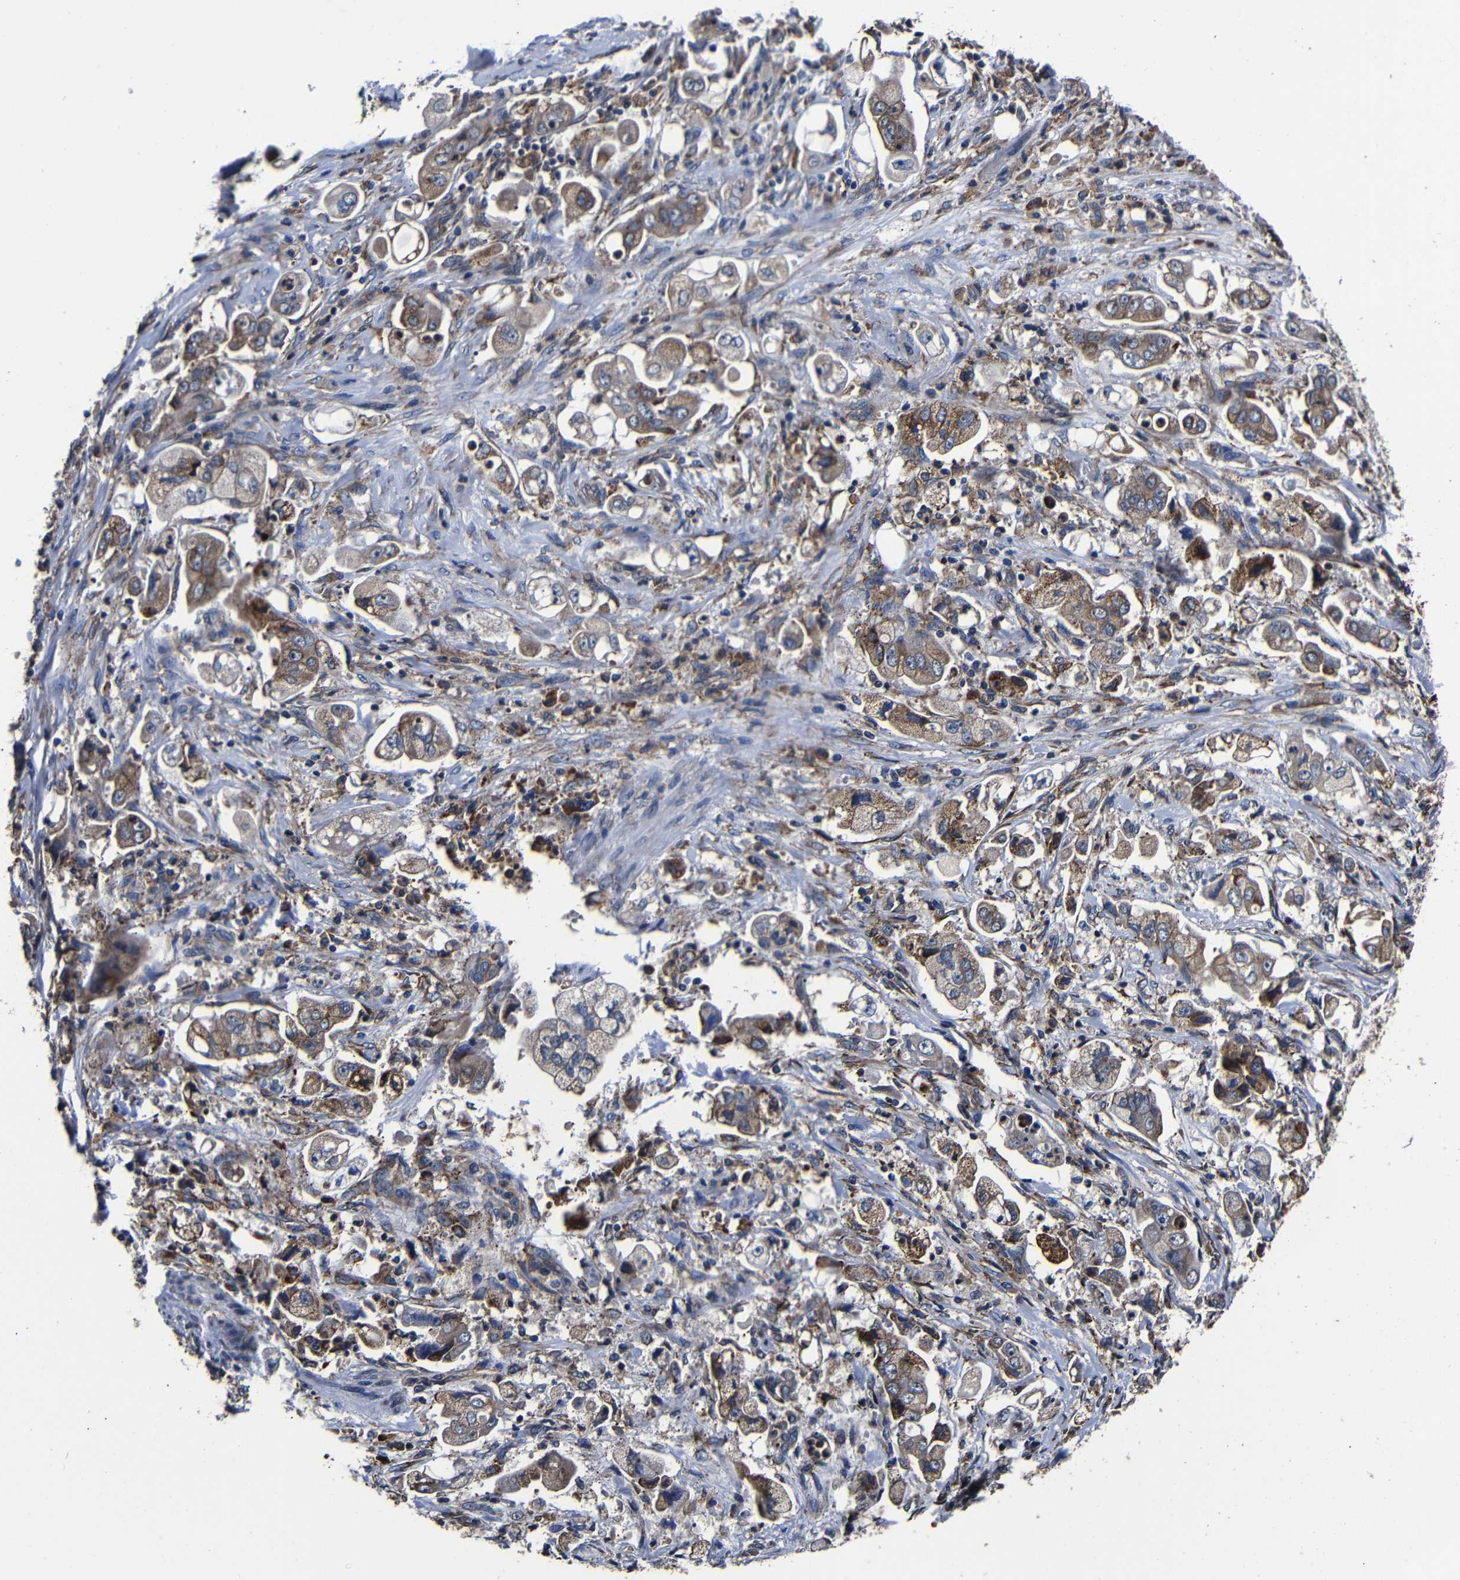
{"staining": {"intensity": "moderate", "quantity": ">75%", "location": "cytoplasmic/membranous"}, "tissue": "stomach cancer", "cell_type": "Tumor cells", "image_type": "cancer", "snomed": [{"axis": "morphology", "description": "Adenocarcinoma, NOS"}, {"axis": "topography", "description": "Stomach"}], "caption": "The immunohistochemical stain highlights moderate cytoplasmic/membranous expression in tumor cells of stomach cancer tissue.", "gene": "SCN9A", "patient": {"sex": "male", "age": 62}}